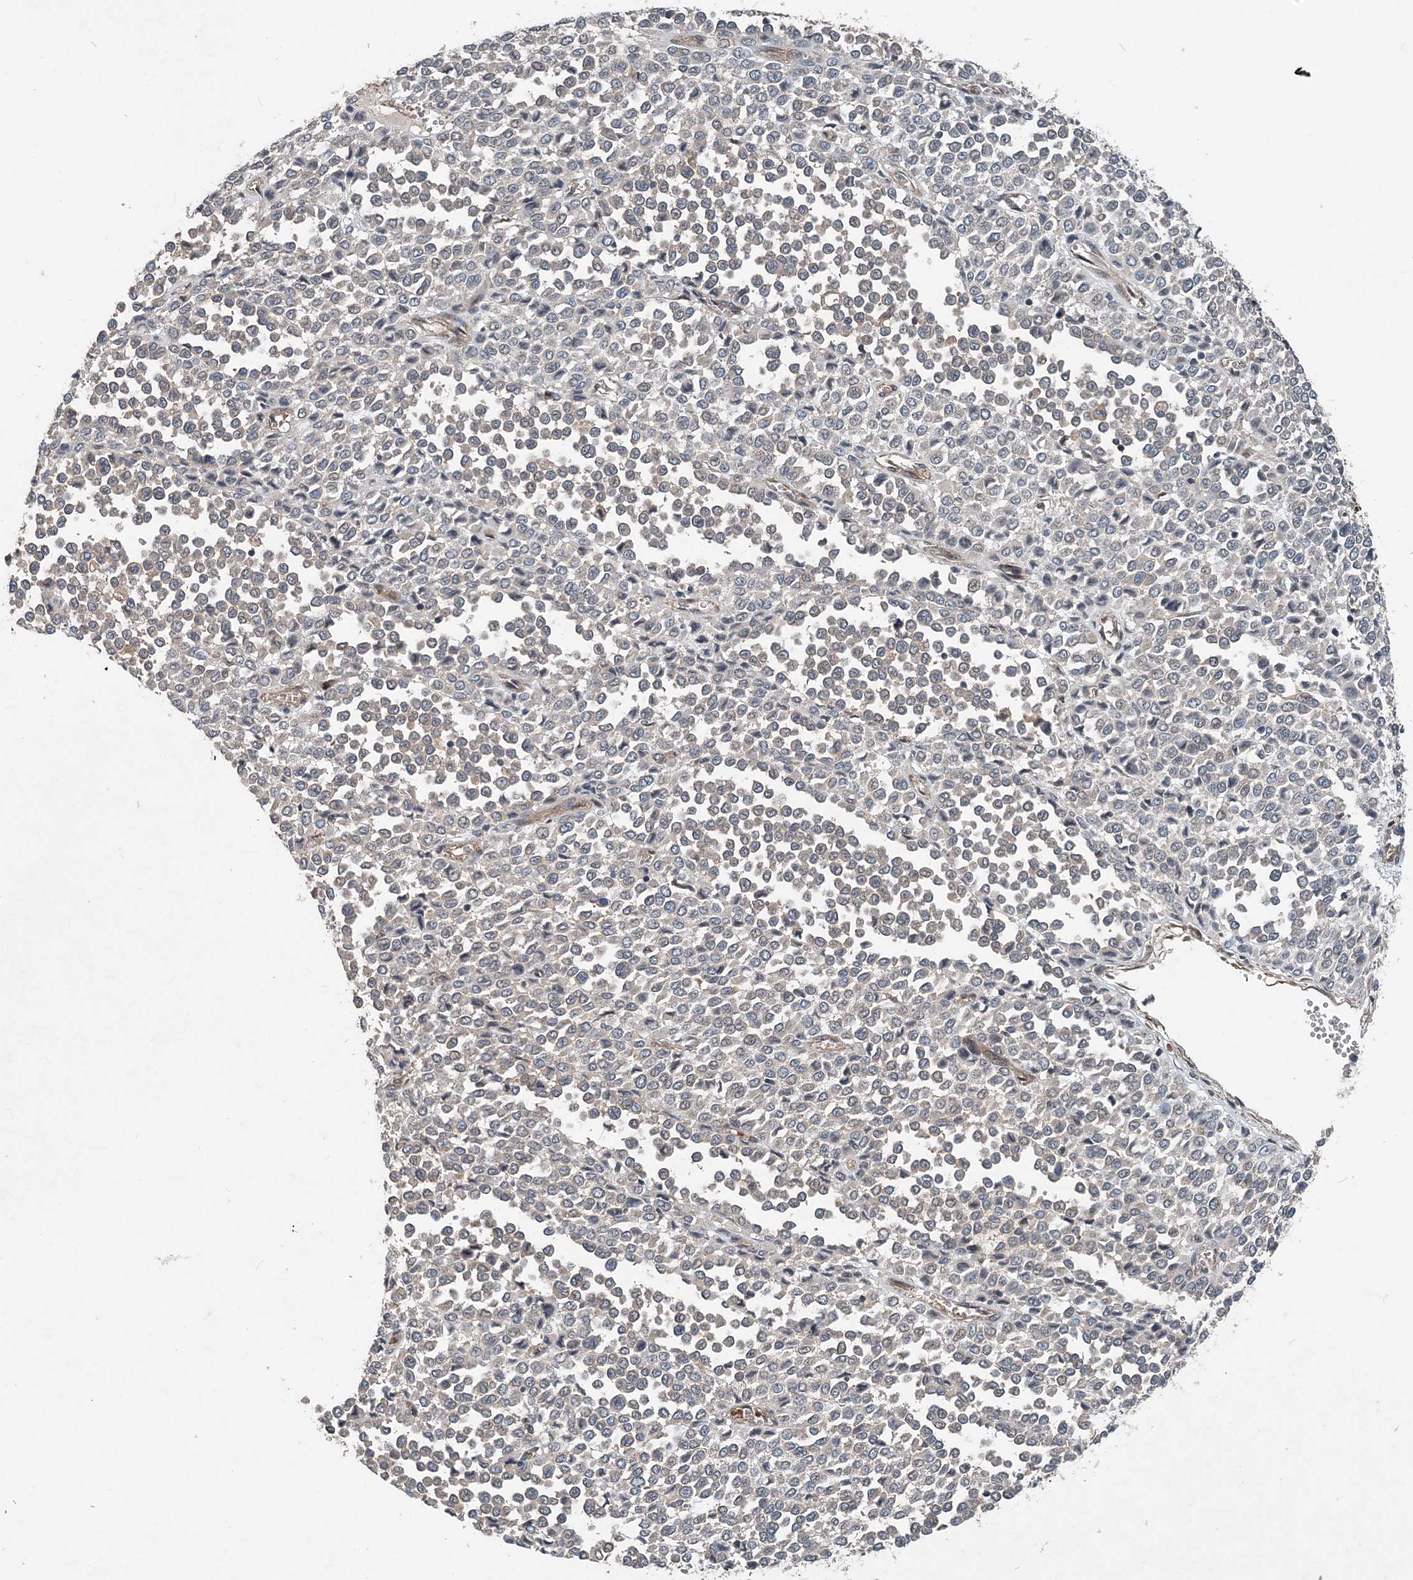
{"staining": {"intensity": "negative", "quantity": "none", "location": "none"}, "tissue": "melanoma", "cell_type": "Tumor cells", "image_type": "cancer", "snomed": [{"axis": "morphology", "description": "Malignant melanoma, Metastatic site"}, {"axis": "topography", "description": "Pancreas"}], "caption": "There is no significant positivity in tumor cells of melanoma.", "gene": "SMPD3", "patient": {"sex": "female", "age": 30}}